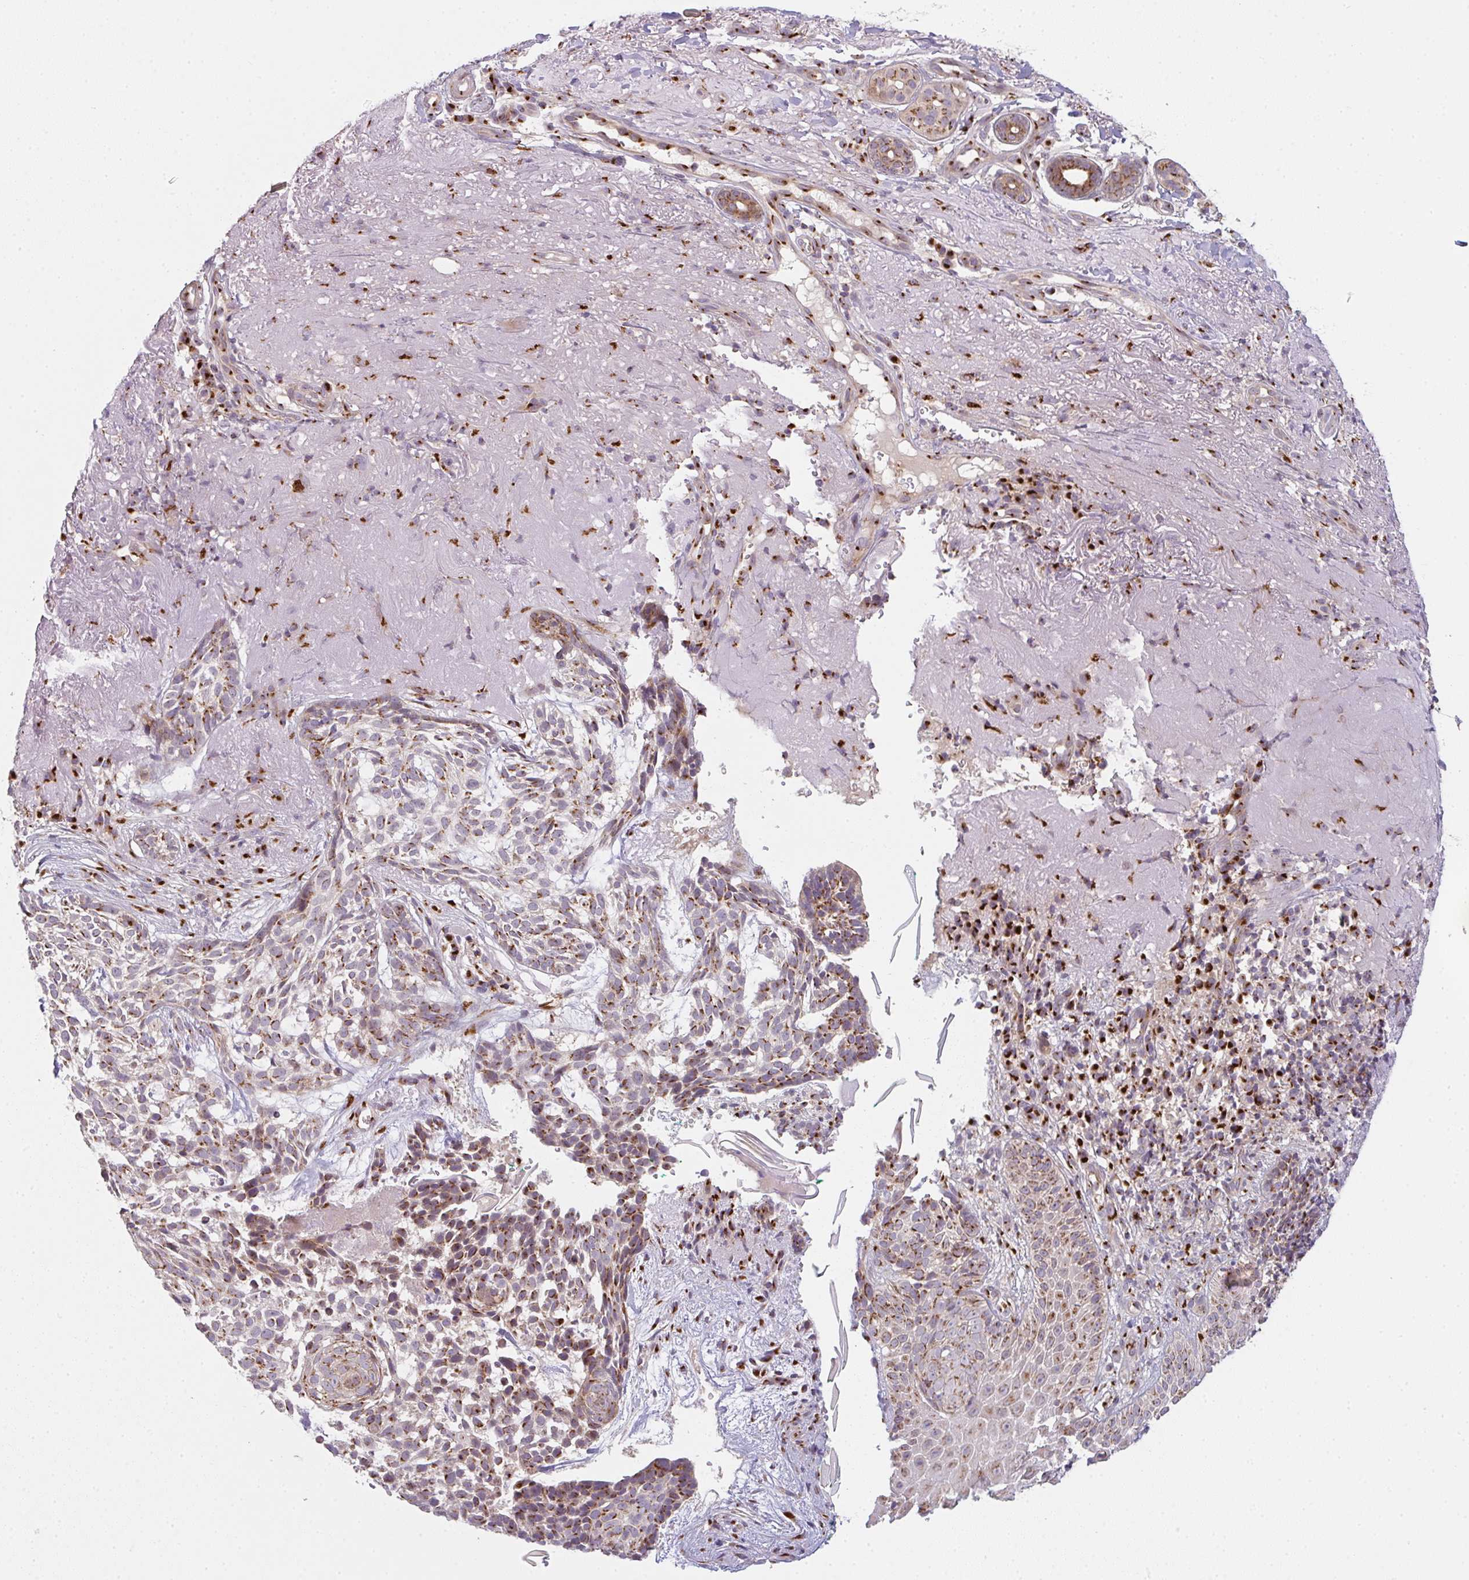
{"staining": {"intensity": "moderate", "quantity": ">75%", "location": "cytoplasmic/membranous"}, "tissue": "skin cancer", "cell_type": "Tumor cells", "image_type": "cancer", "snomed": [{"axis": "morphology", "description": "Basal cell carcinoma"}, {"axis": "topography", "description": "Skin"}, {"axis": "topography", "description": "Skin of face"}], "caption": "Immunohistochemistry of skin cancer displays medium levels of moderate cytoplasmic/membranous staining in about >75% of tumor cells.", "gene": "GVQW3", "patient": {"sex": "female", "age": 80}}